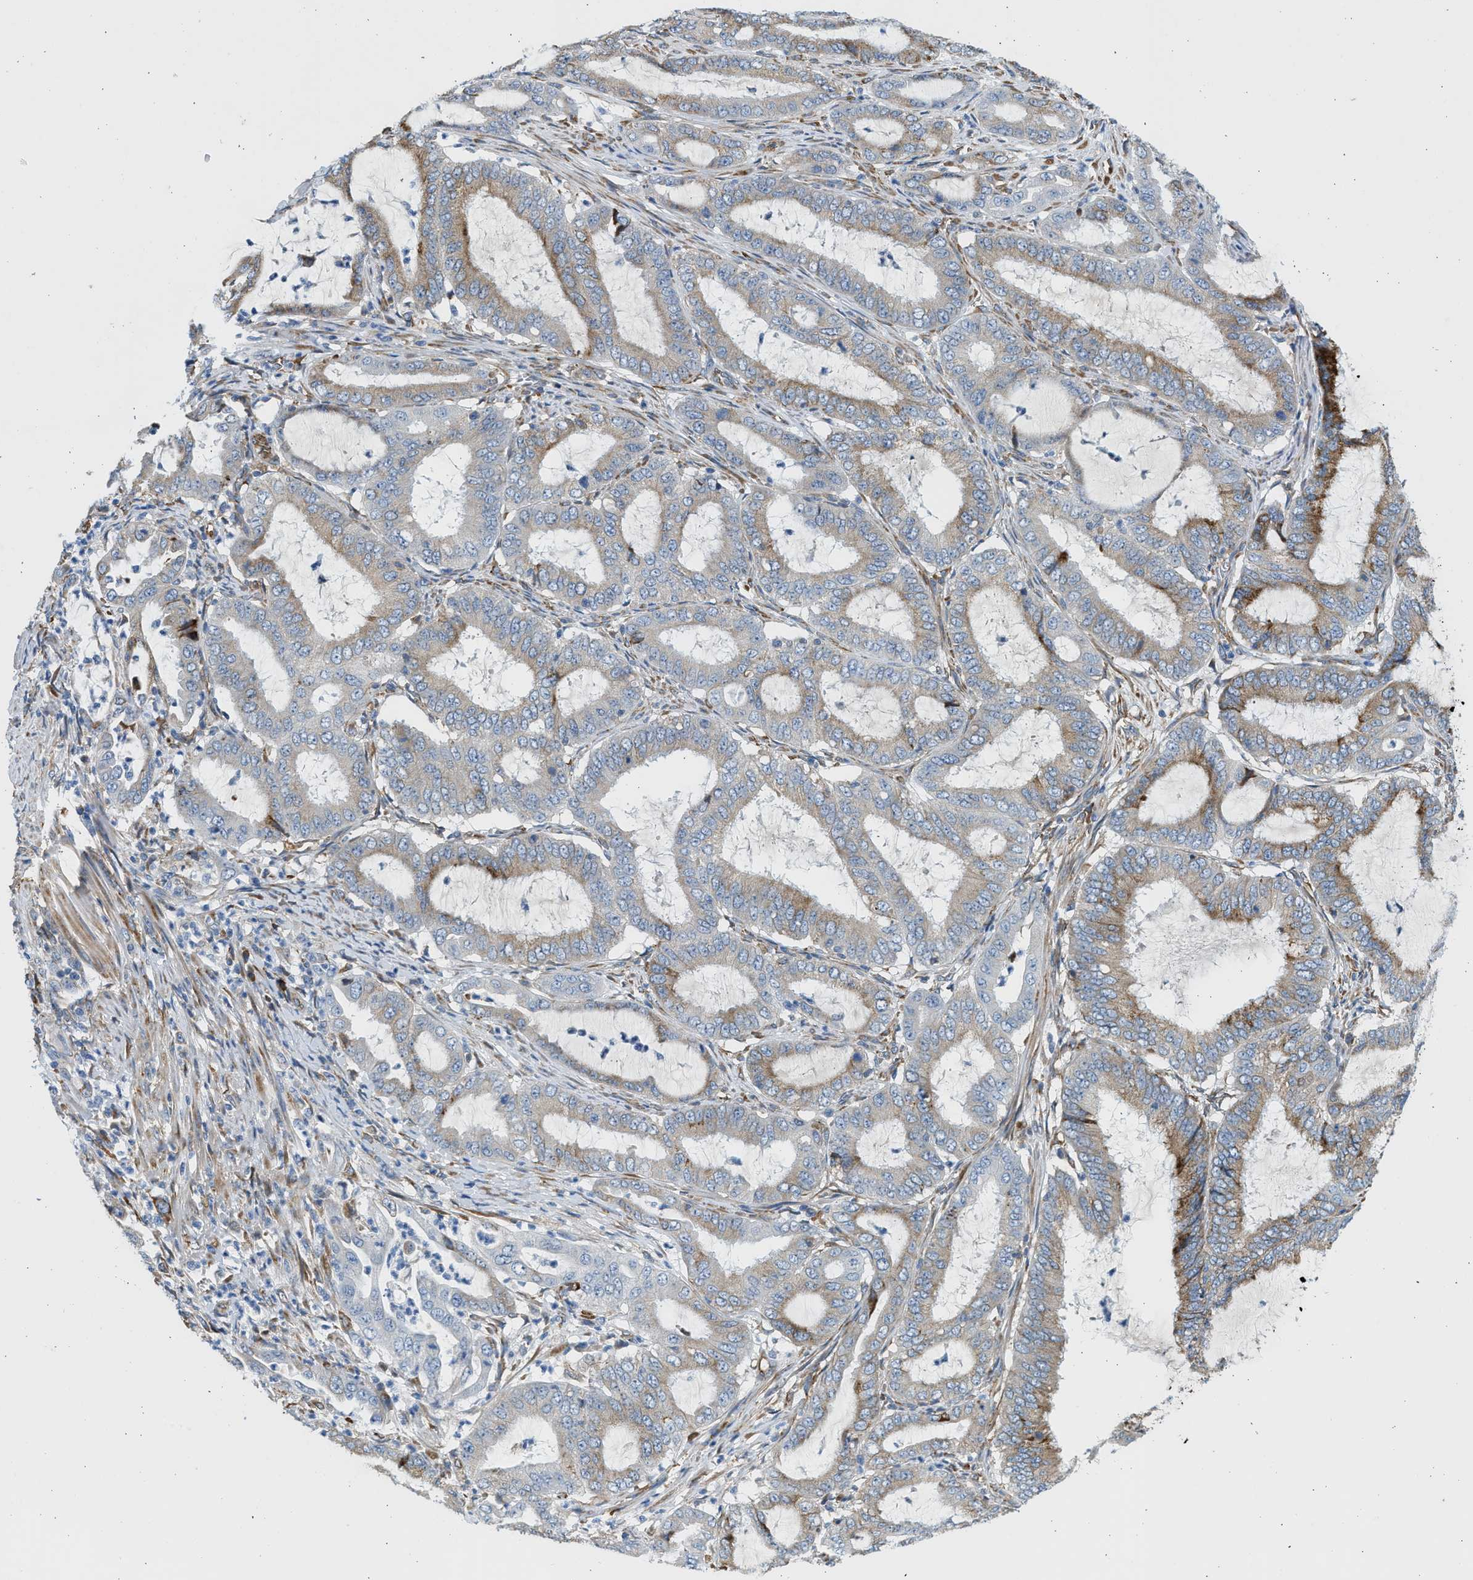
{"staining": {"intensity": "moderate", "quantity": "<25%", "location": "cytoplasmic/membranous"}, "tissue": "endometrial cancer", "cell_type": "Tumor cells", "image_type": "cancer", "snomed": [{"axis": "morphology", "description": "Adenocarcinoma, NOS"}, {"axis": "topography", "description": "Endometrium"}], "caption": "A brown stain shows moderate cytoplasmic/membranous staining of a protein in endometrial cancer (adenocarcinoma) tumor cells.", "gene": "CNTN6", "patient": {"sex": "female", "age": 70}}